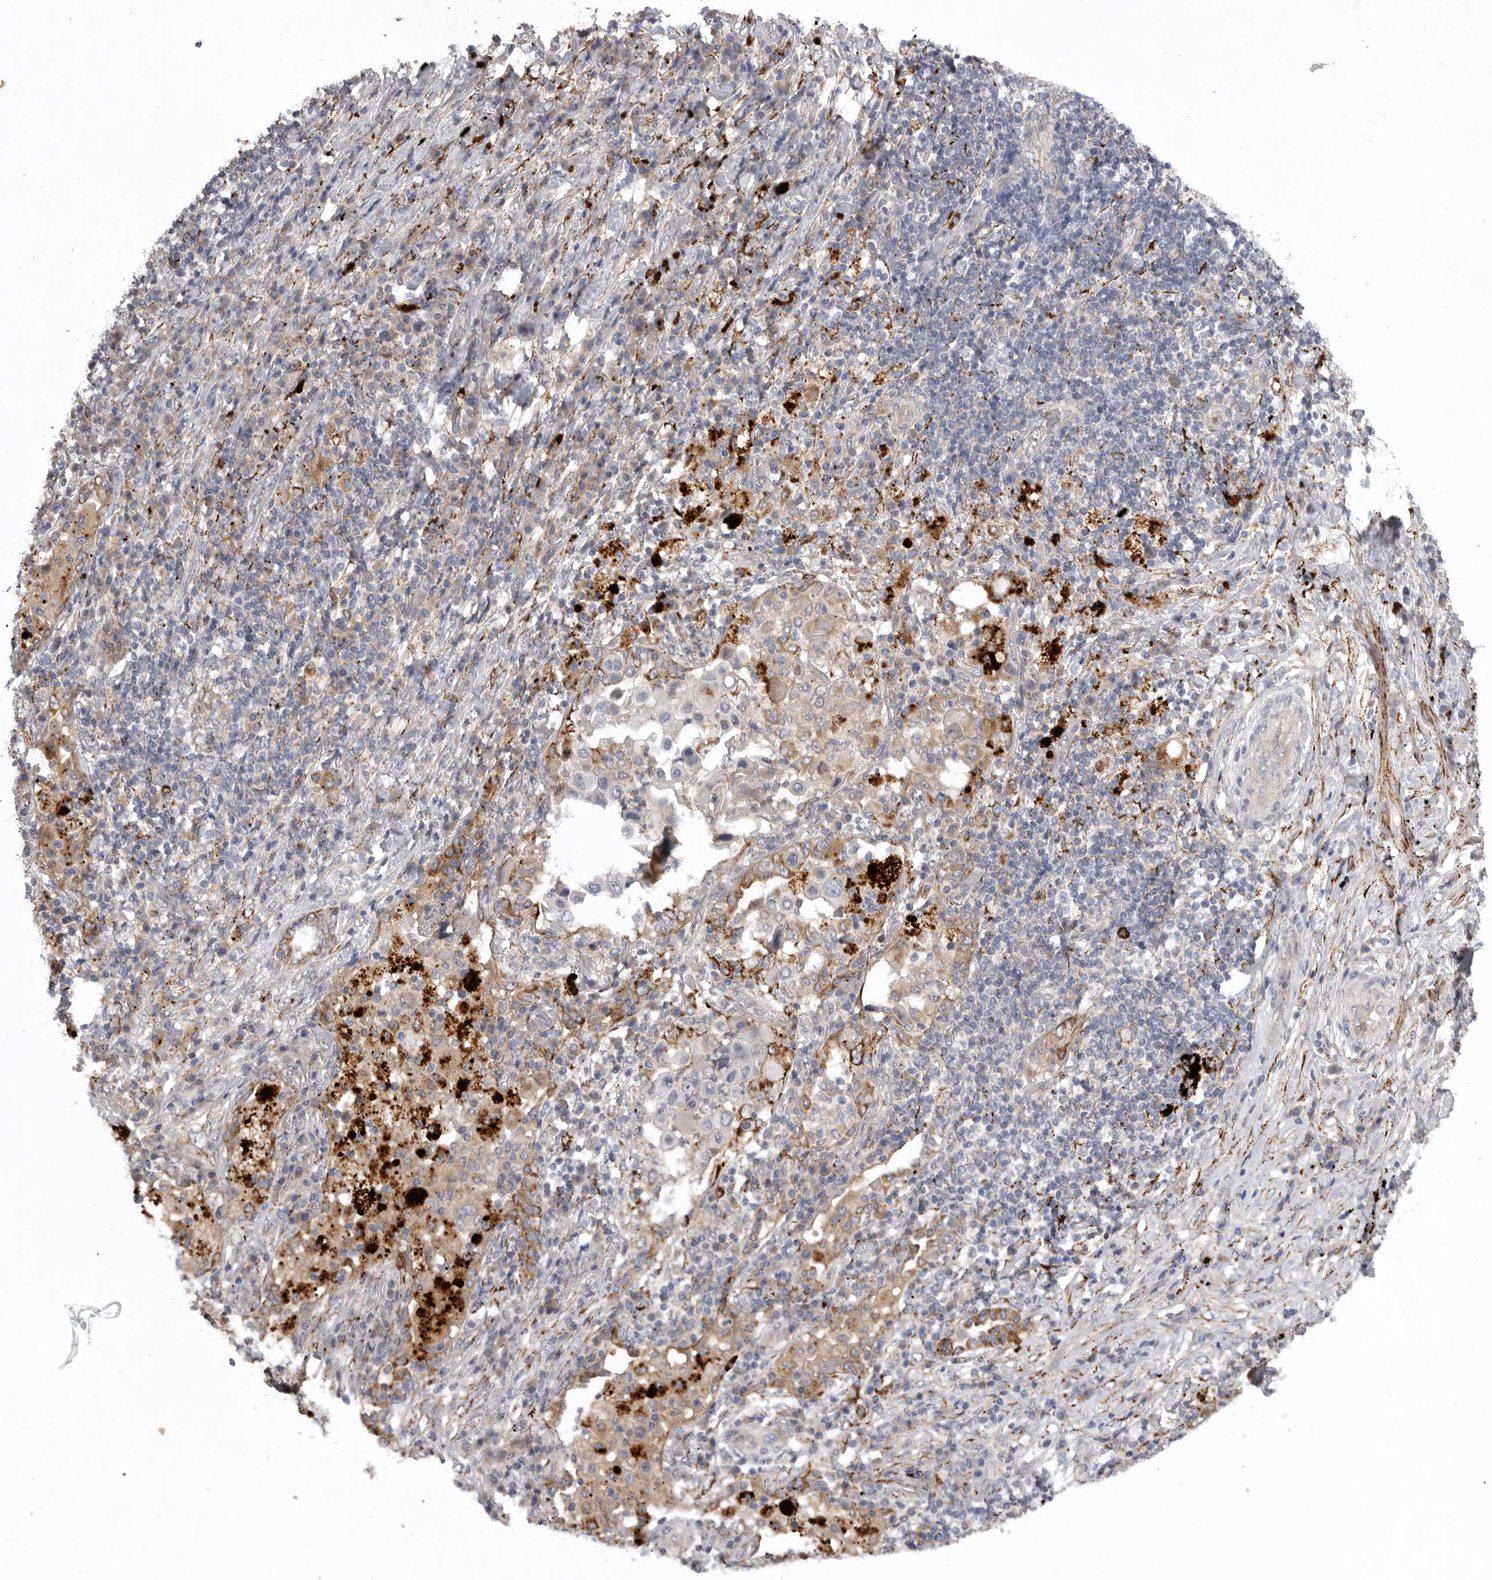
{"staining": {"intensity": "weak", "quantity": "25%-75%", "location": "cytoplasmic/membranous"}, "tissue": "lung cancer", "cell_type": "Tumor cells", "image_type": "cancer", "snomed": [{"axis": "morphology", "description": "Squamous cell carcinoma, NOS"}, {"axis": "topography", "description": "Lung"}], "caption": "A brown stain labels weak cytoplasmic/membranous positivity of a protein in human lung squamous cell carcinoma tumor cells.", "gene": "DHDDS", "patient": {"sex": "female", "age": 63}}